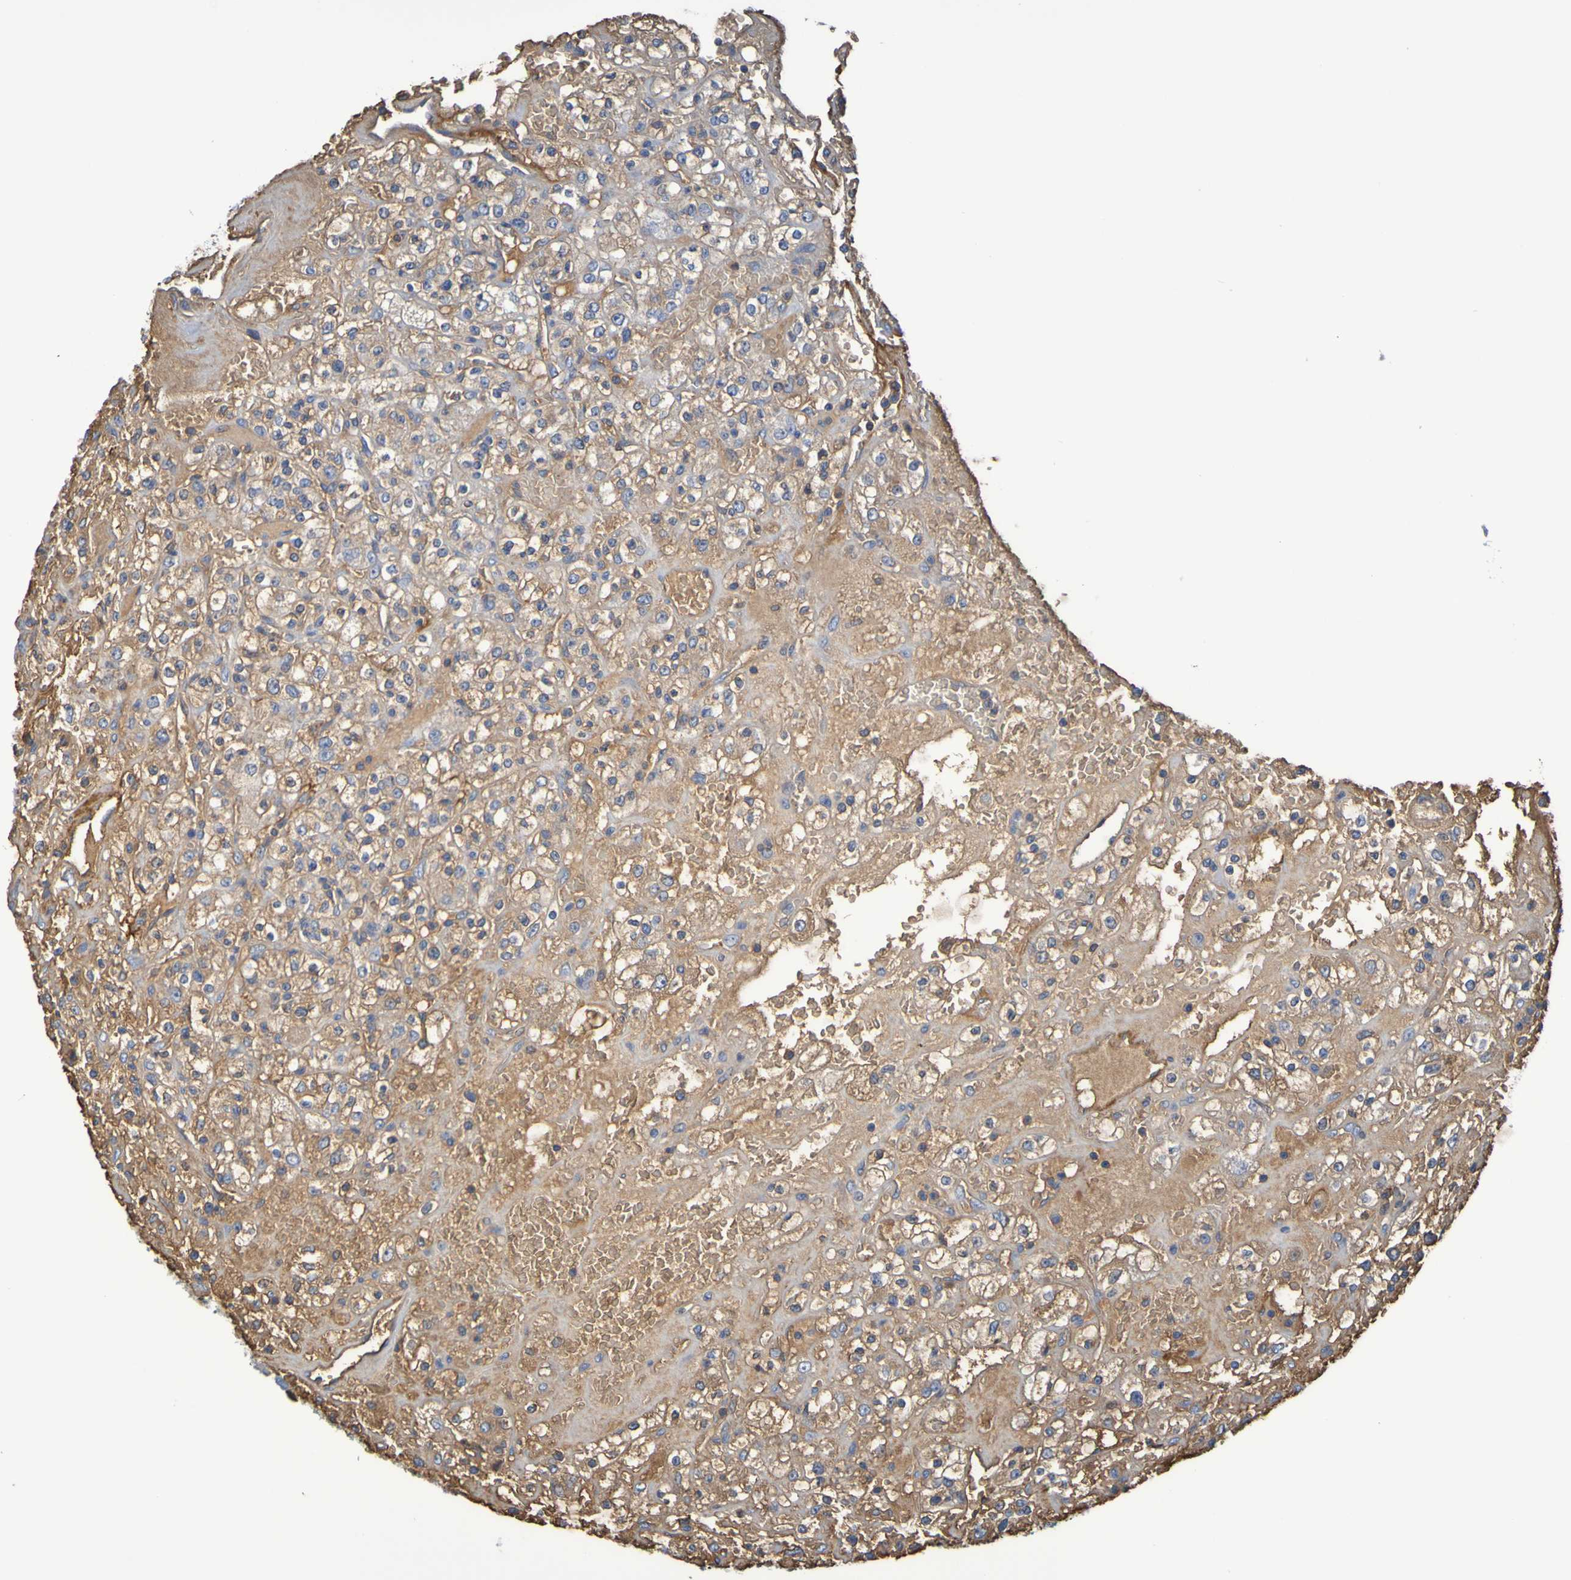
{"staining": {"intensity": "moderate", "quantity": ">75%", "location": "cytoplasmic/membranous"}, "tissue": "renal cancer", "cell_type": "Tumor cells", "image_type": "cancer", "snomed": [{"axis": "morphology", "description": "Normal tissue, NOS"}, {"axis": "morphology", "description": "Adenocarcinoma, NOS"}, {"axis": "topography", "description": "Kidney"}], "caption": "Immunohistochemistry photomicrograph of human renal cancer stained for a protein (brown), which shows medium levels of moderate cytoplasmic/membranous staining in approximately >75% of tumor cells.", "gene": "GAB3", "patient": {"sex": "female", "age": 72}}